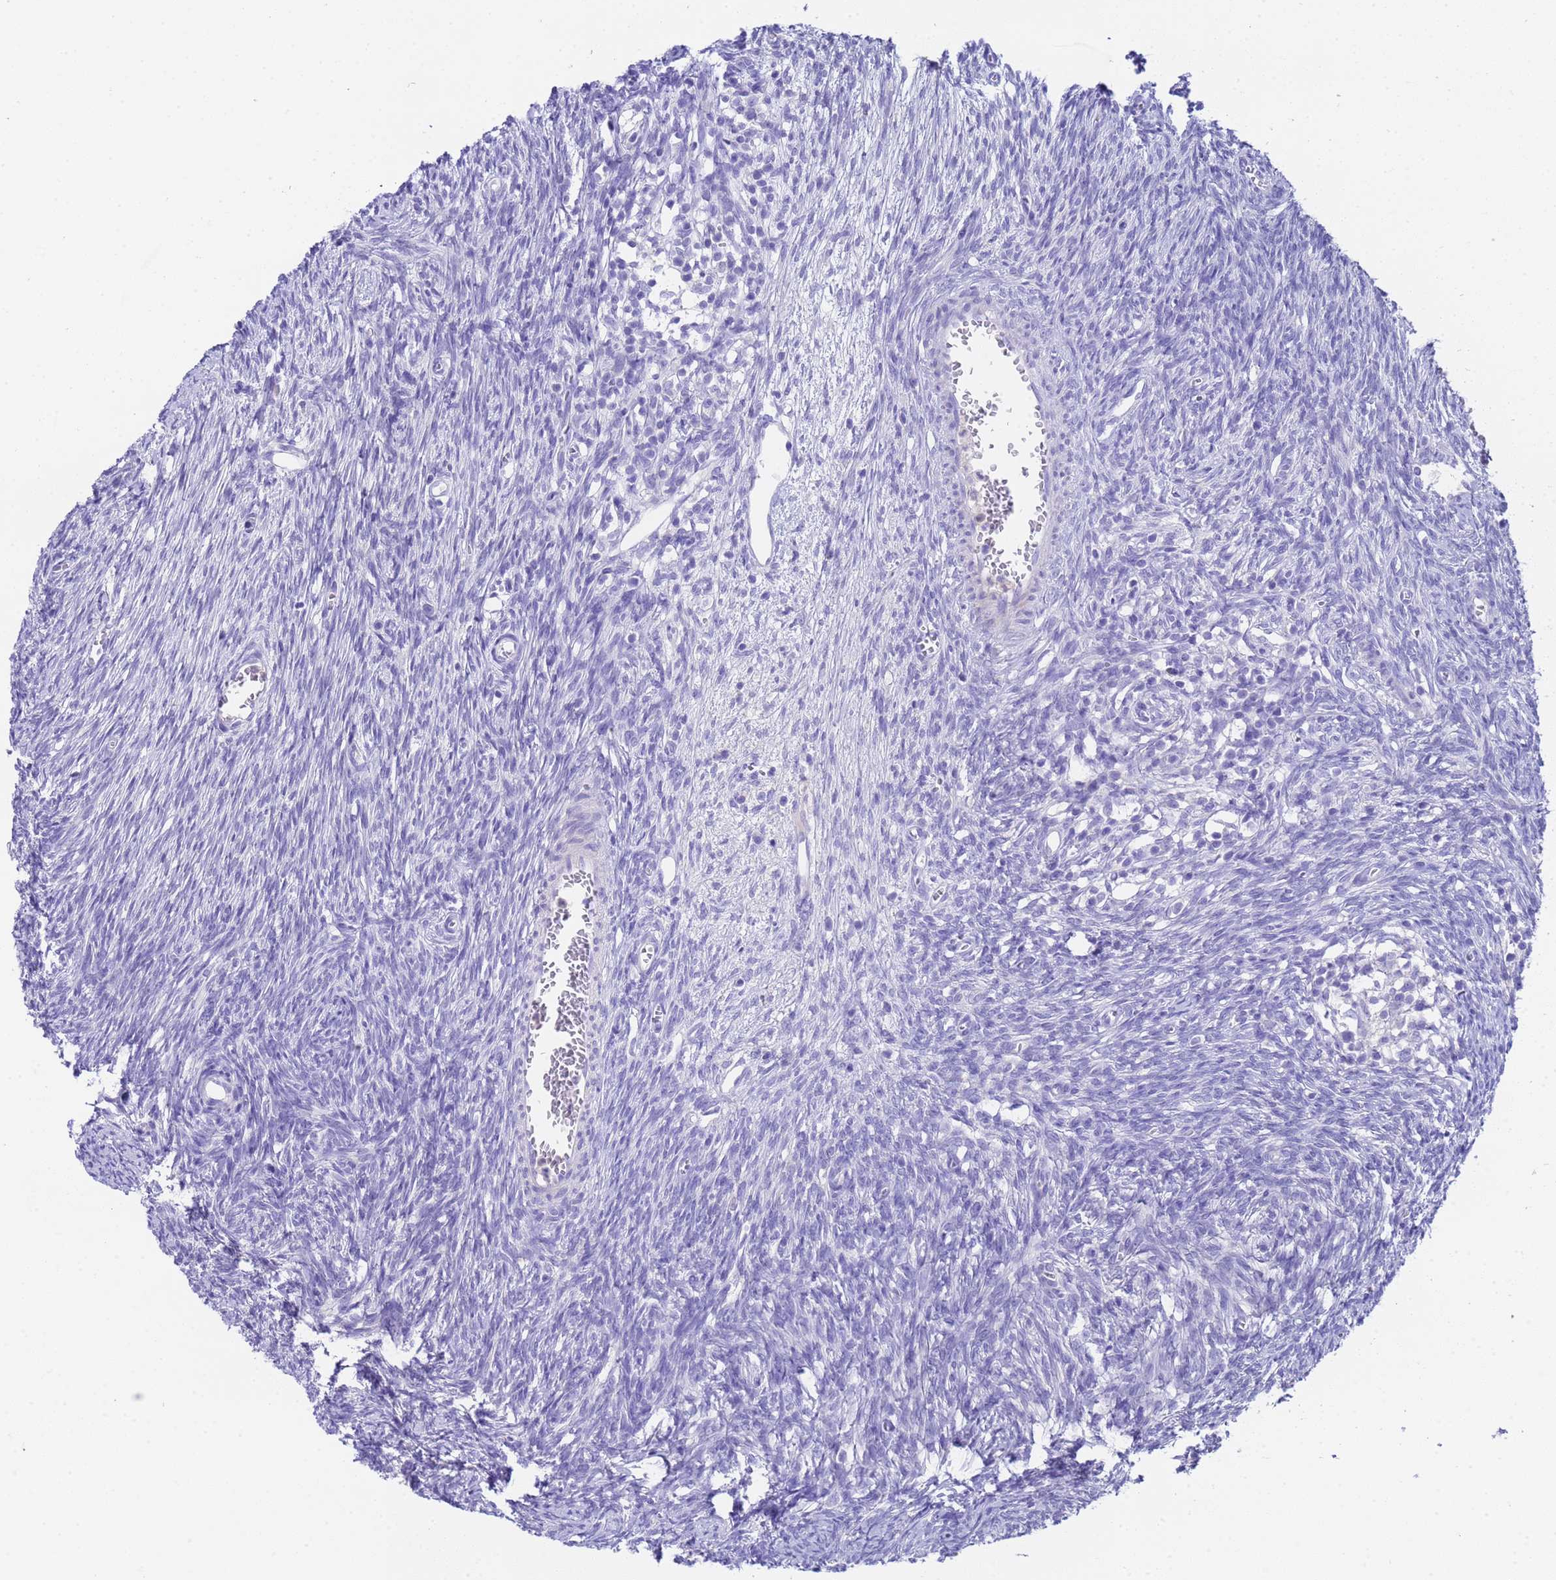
{"staining": {"intensity": "negative", "quantity": "none", "location": "none"}, "tissue": "ovary", "cell_type": "Follicle cells", "image_type": "normal", "snomed": [{"axis": "morphology", "description": "Normal tissue, NOS"}, {"axis": "topography", "description": "Ovary"}], "caption": "Follicle cells show no significant staining in normal ovary. (Stains: DAB immunohistochemistry (IHC) with hematoxylin counter stain, Microscopy: brightfield microscopy at high magnification).", "gene": "USP38", "patient": {"sex": "female", "age": 44}}